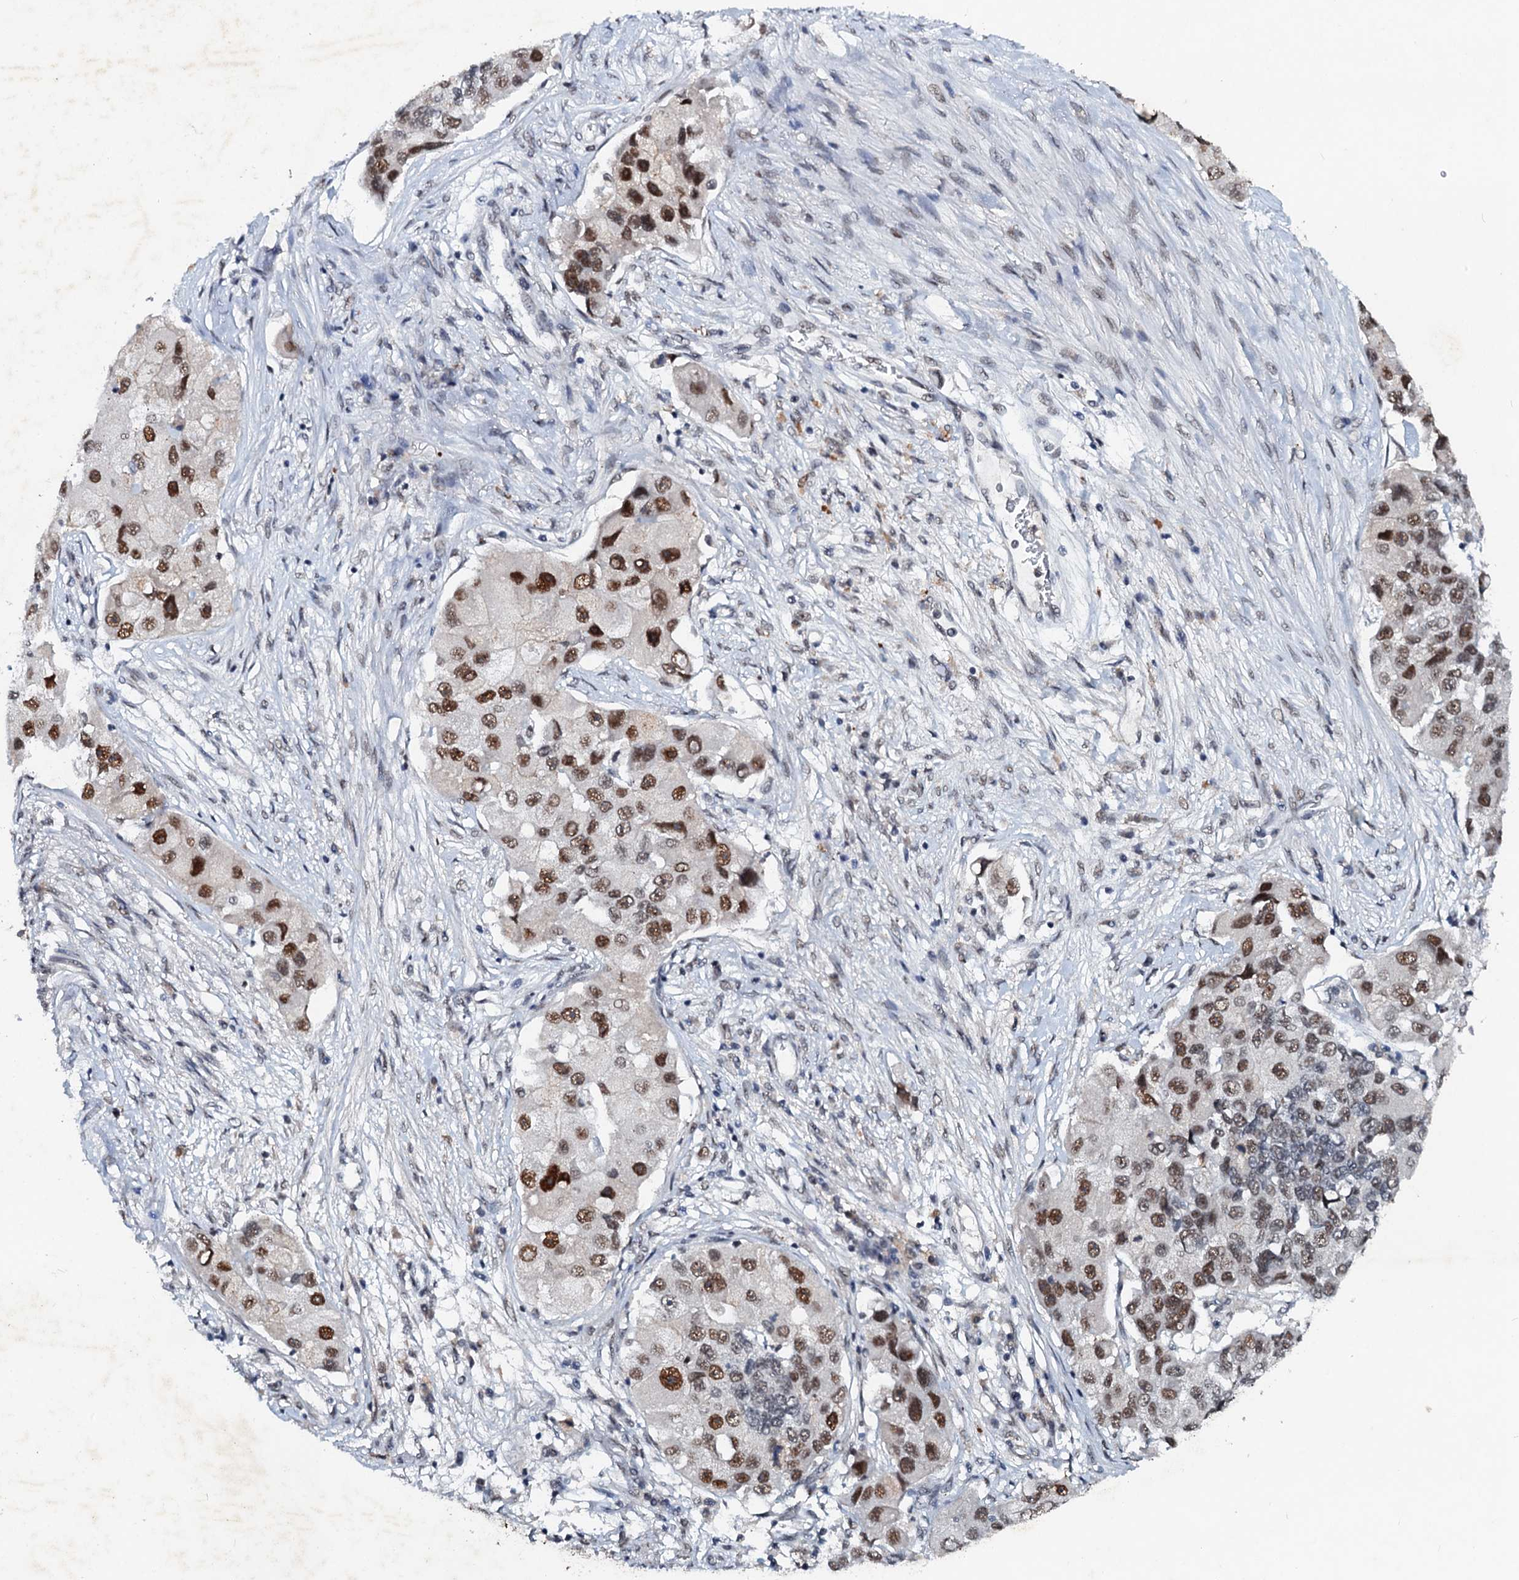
{"staining": {"intensity": "moderate", "quantity": ">75%", "location": "nuclear"}, "tissue": "lung cancer", "cell_type": "Tumor cells", "image_type": "cancer", "snomed": [{"axis": "morphology", "description": "Adenocarcinoma, NOS"}, {"axis": "topography", "description": "Lung"}], "caption": "DAB (3,3'-diaminobenzidine) immunohistochemical staining of human lung cancer (adenocarcinoma) reveals moderate nuclear protein staining in about >75% of tumor cells.", "gene": "CSTF3", "patient": {"sex": "female", "age": 54}}